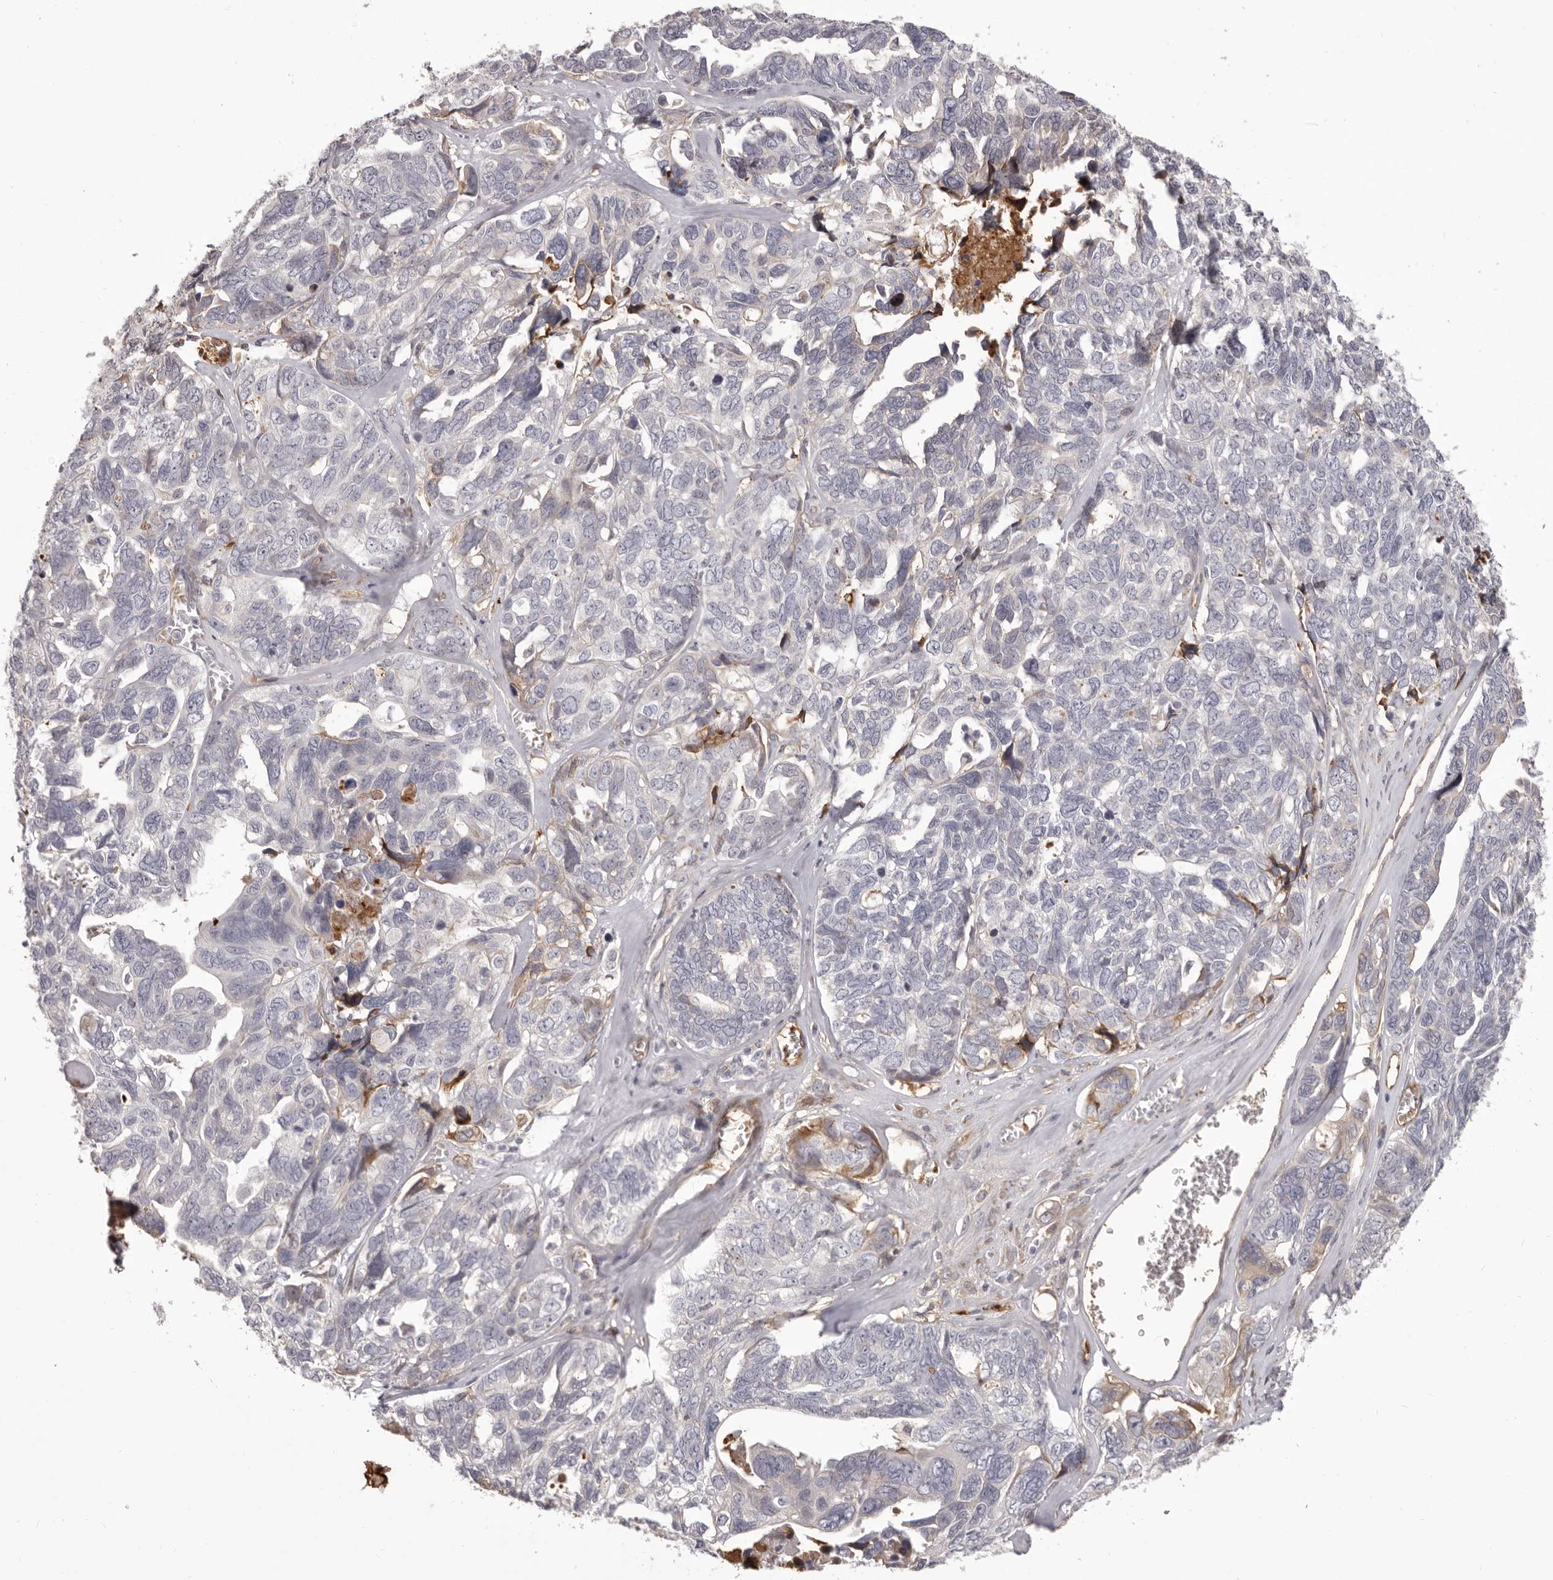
{"staining": {"intensity": "negative", "quantity": "none", "location": "none"}, "tissue": "ovarian cancer", "cell_type": "Tumor cells", "image_type": "cancer", "snomed": [{"axis": "morphology", "description": "Cystadenocarcinoma, serous, NOS"}, {"axis": "topography", "description": "Ovary"}], "caption": "Immunohistochemical staining of human ovarian cancer displays no significant staining in tumor cells.", "gene": "OTUD3", "patient": {"sex": "female", "age": 79}}